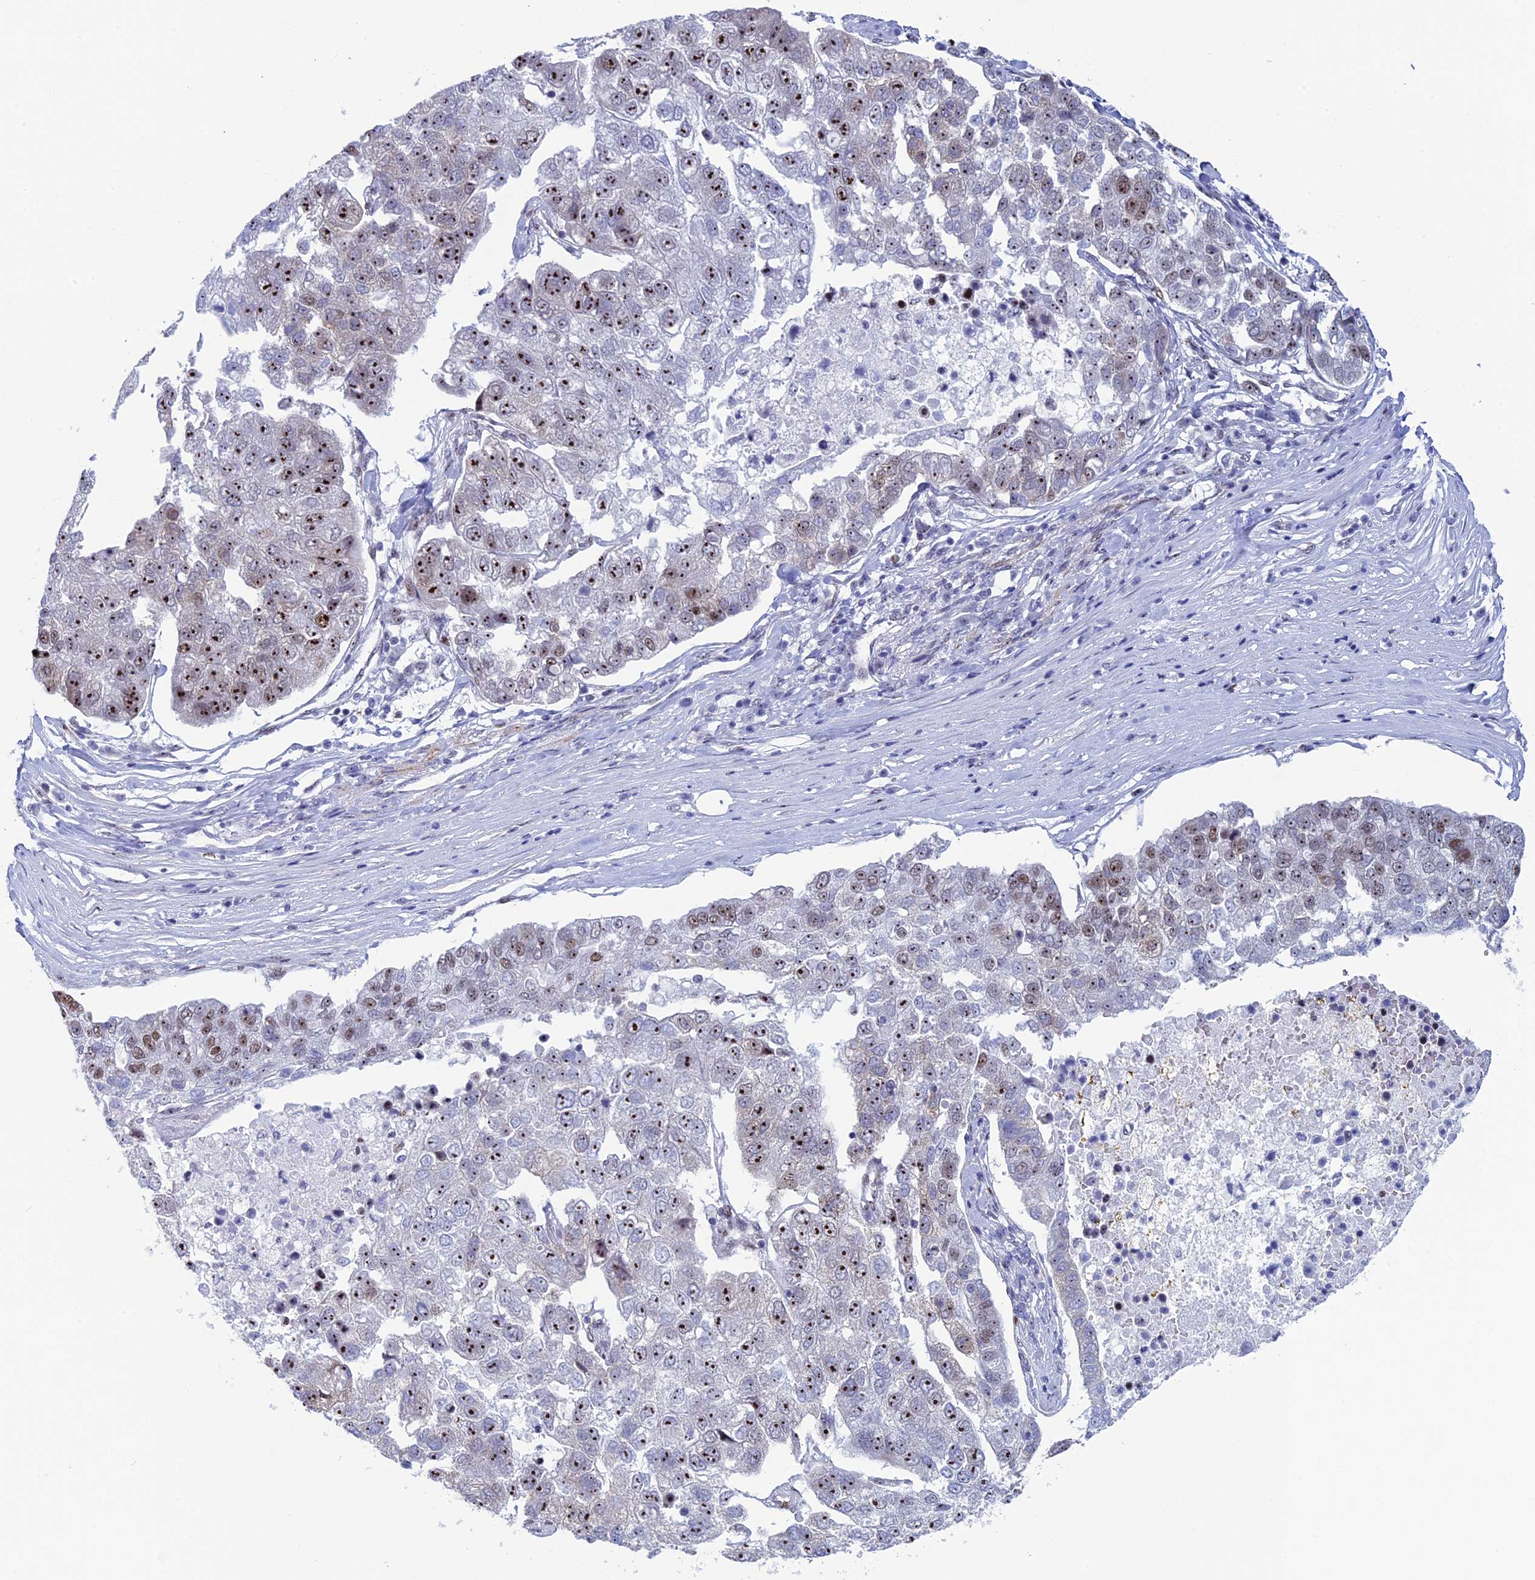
{"staining": {"intensity": "strong", "quantity": ">75%", "location": "nuclear"}, "tissue": "pancreatic cancer", "cell_type": "Tumor cells", "image_type": "cancer", "snomed": [{"axis": "morphology", "description": "Adenocarcinoma, NOS"}, {"axis": "topography", "description": "Pancreas"}], "caption": "A histopathology image of pancreatic cancer (adenocarcinoma) stained for a protein exhibits strong nuclear brown staining in tumor cells.", "gene": "CCDC86", "patient": {"sex": "female", "age": 61}}